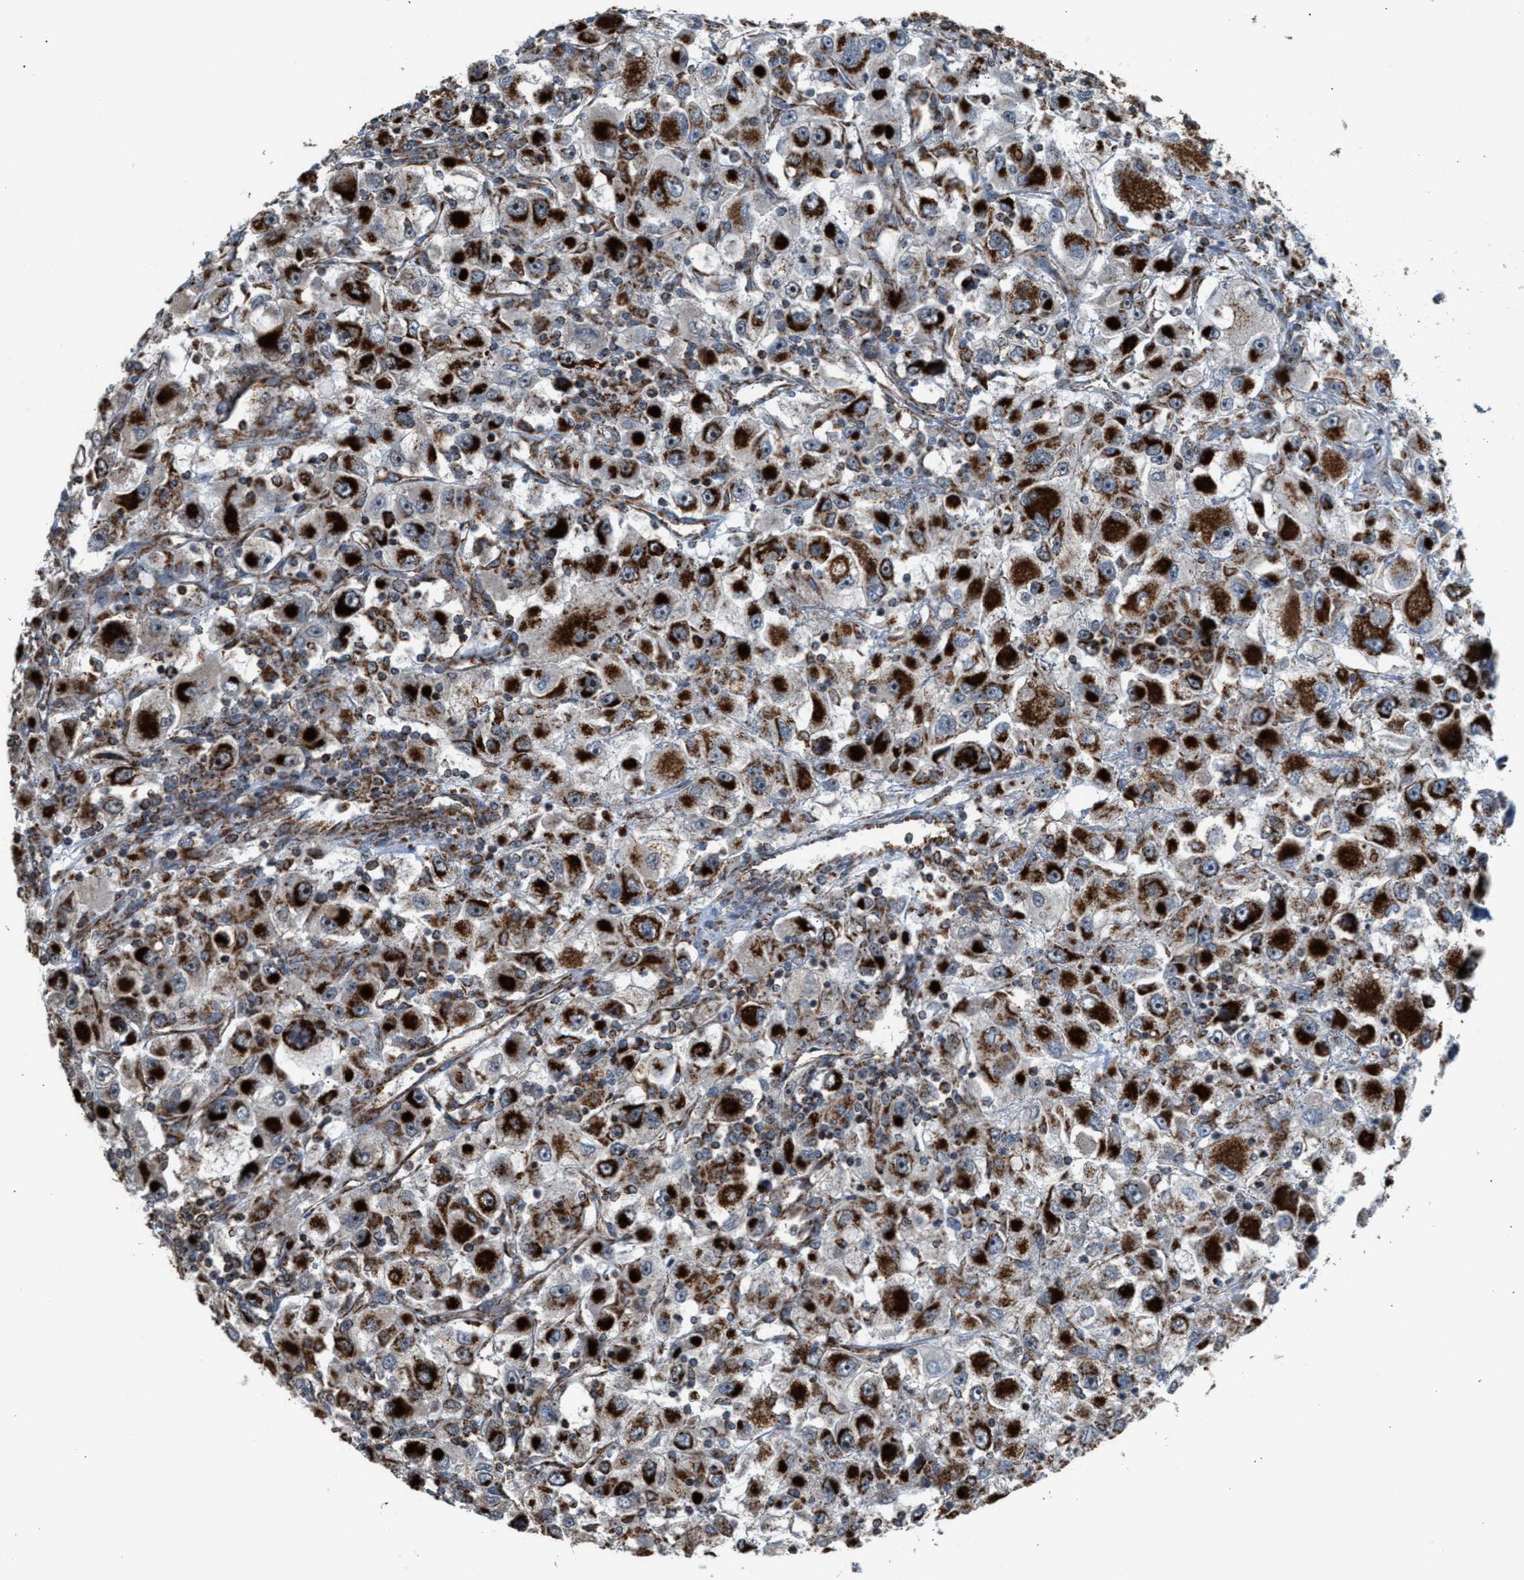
{"staining": {"intensity": "strong", "quantity": ">75%", "location": "cytoplasmic/membranous"}, "tissue": "renal cancer", "cell_type": "Tumor cells", "image_type": "cancer", "snomed": [{"axis": "morphology", "description": "Adenocarcinoma, NOS"}, {"axis": "topography", "description": "Kidney"}], "caption": "There is high levels of strong cytoplasmic/membranous staining in tumor cells of renal adenocarcinoma, as demonstrated by immunohistochemical staining (brown color).", "gene": "SGSM2", "patient": {"sex": "female", "age": 52}}